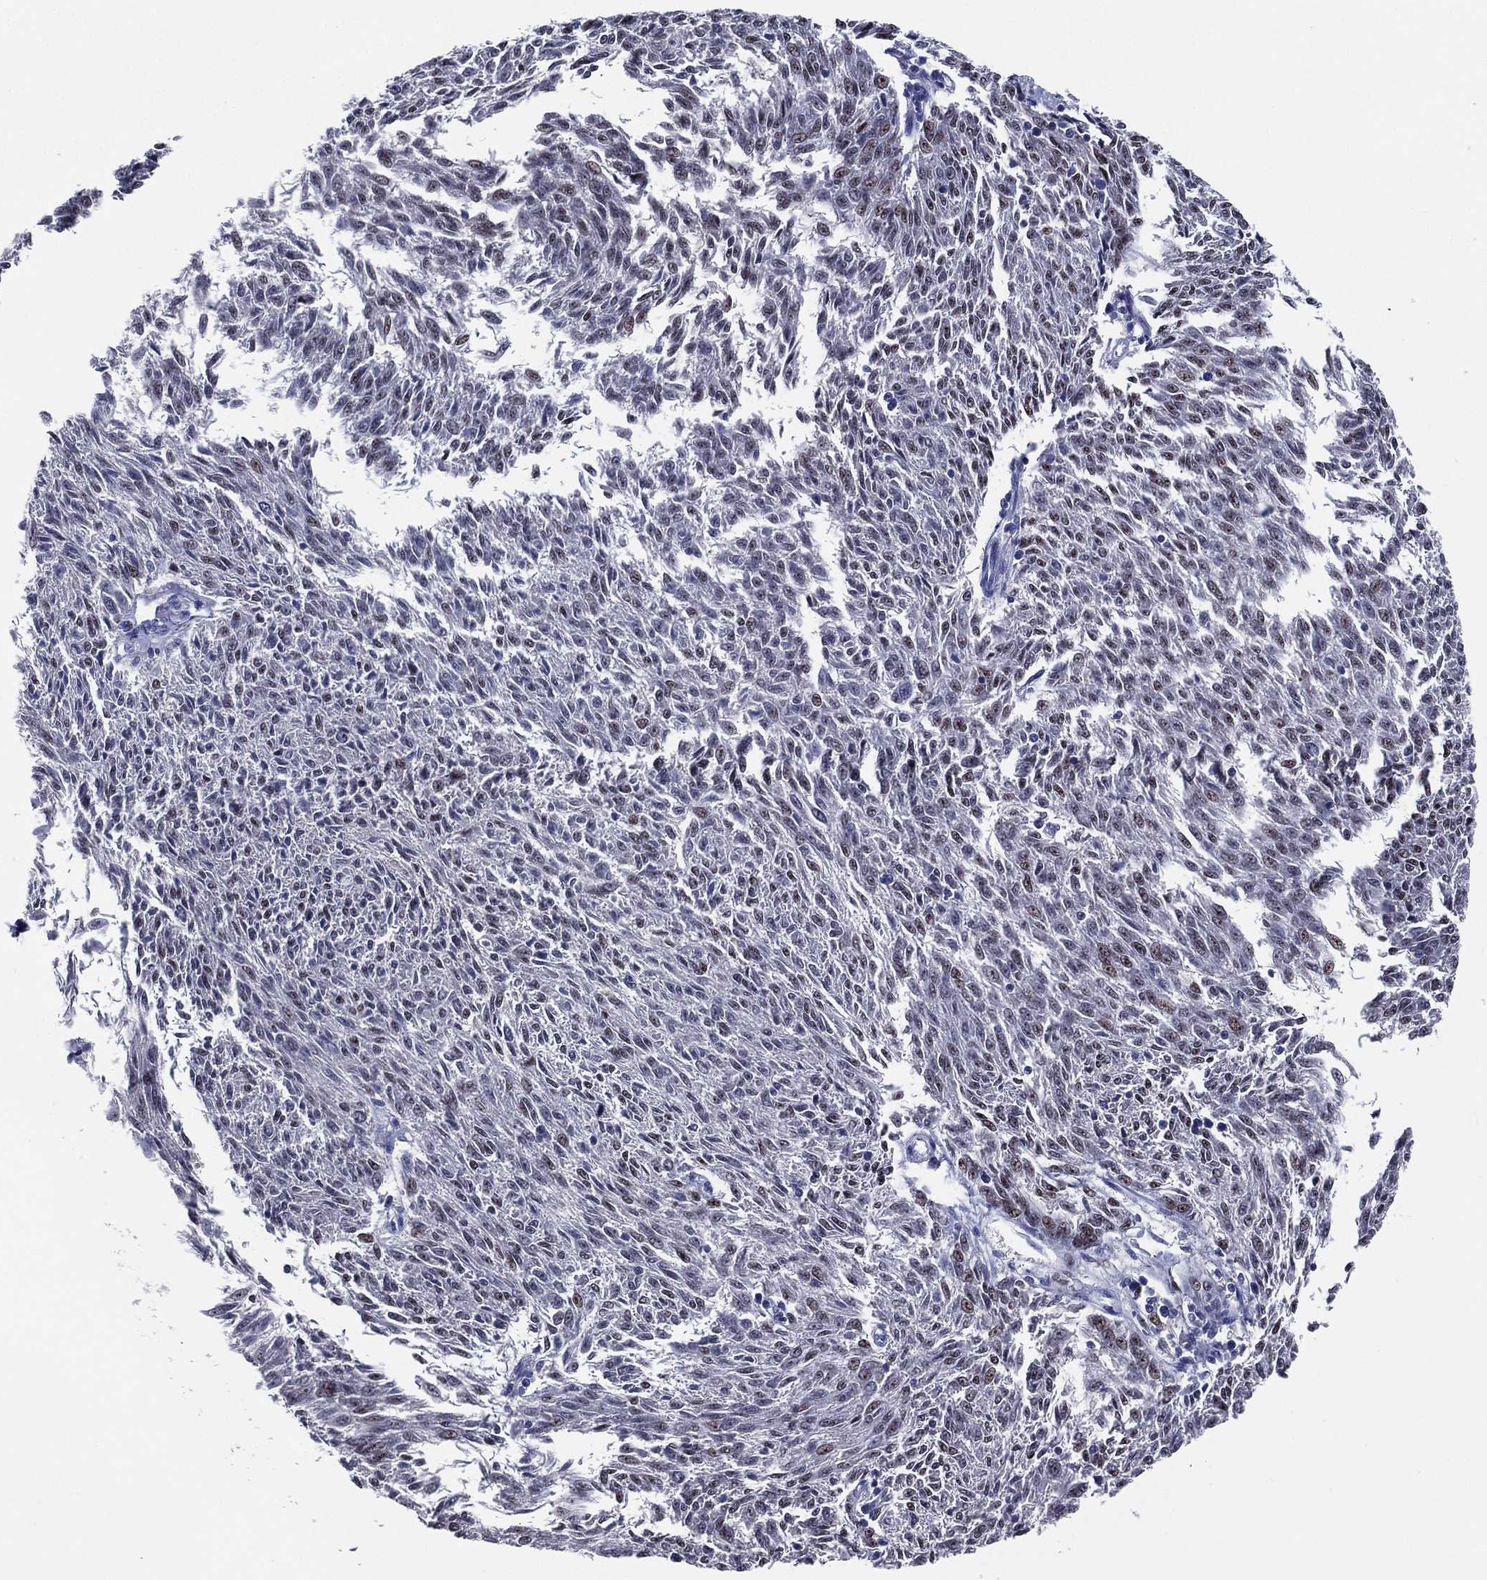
{"staining": {"intensity": "moderate", "quantity": "25%-75%", "location": "nuclear"}, "tissue": "melanoma", "cell_type": "Tumor cells", "image_type": "cancer", "snomed": [{"axis": "morphology", "description": "Malignant melanoma, NOS"}, {"axis": "topography", "description": "Skin"}], "caption": "A high-resolution image shows IHC staining of melanoma, which exhibits moderate nuclear positivity in approximately 25%-75% of tumor cells. The staining was performed using DAB to visualize the protein expression in brown, while the nuclei were stained in blue with hematoxylin (Magnification: 20x).", "gene": "TFAP2A", "patient": {"sex": "female", "age": 72}}